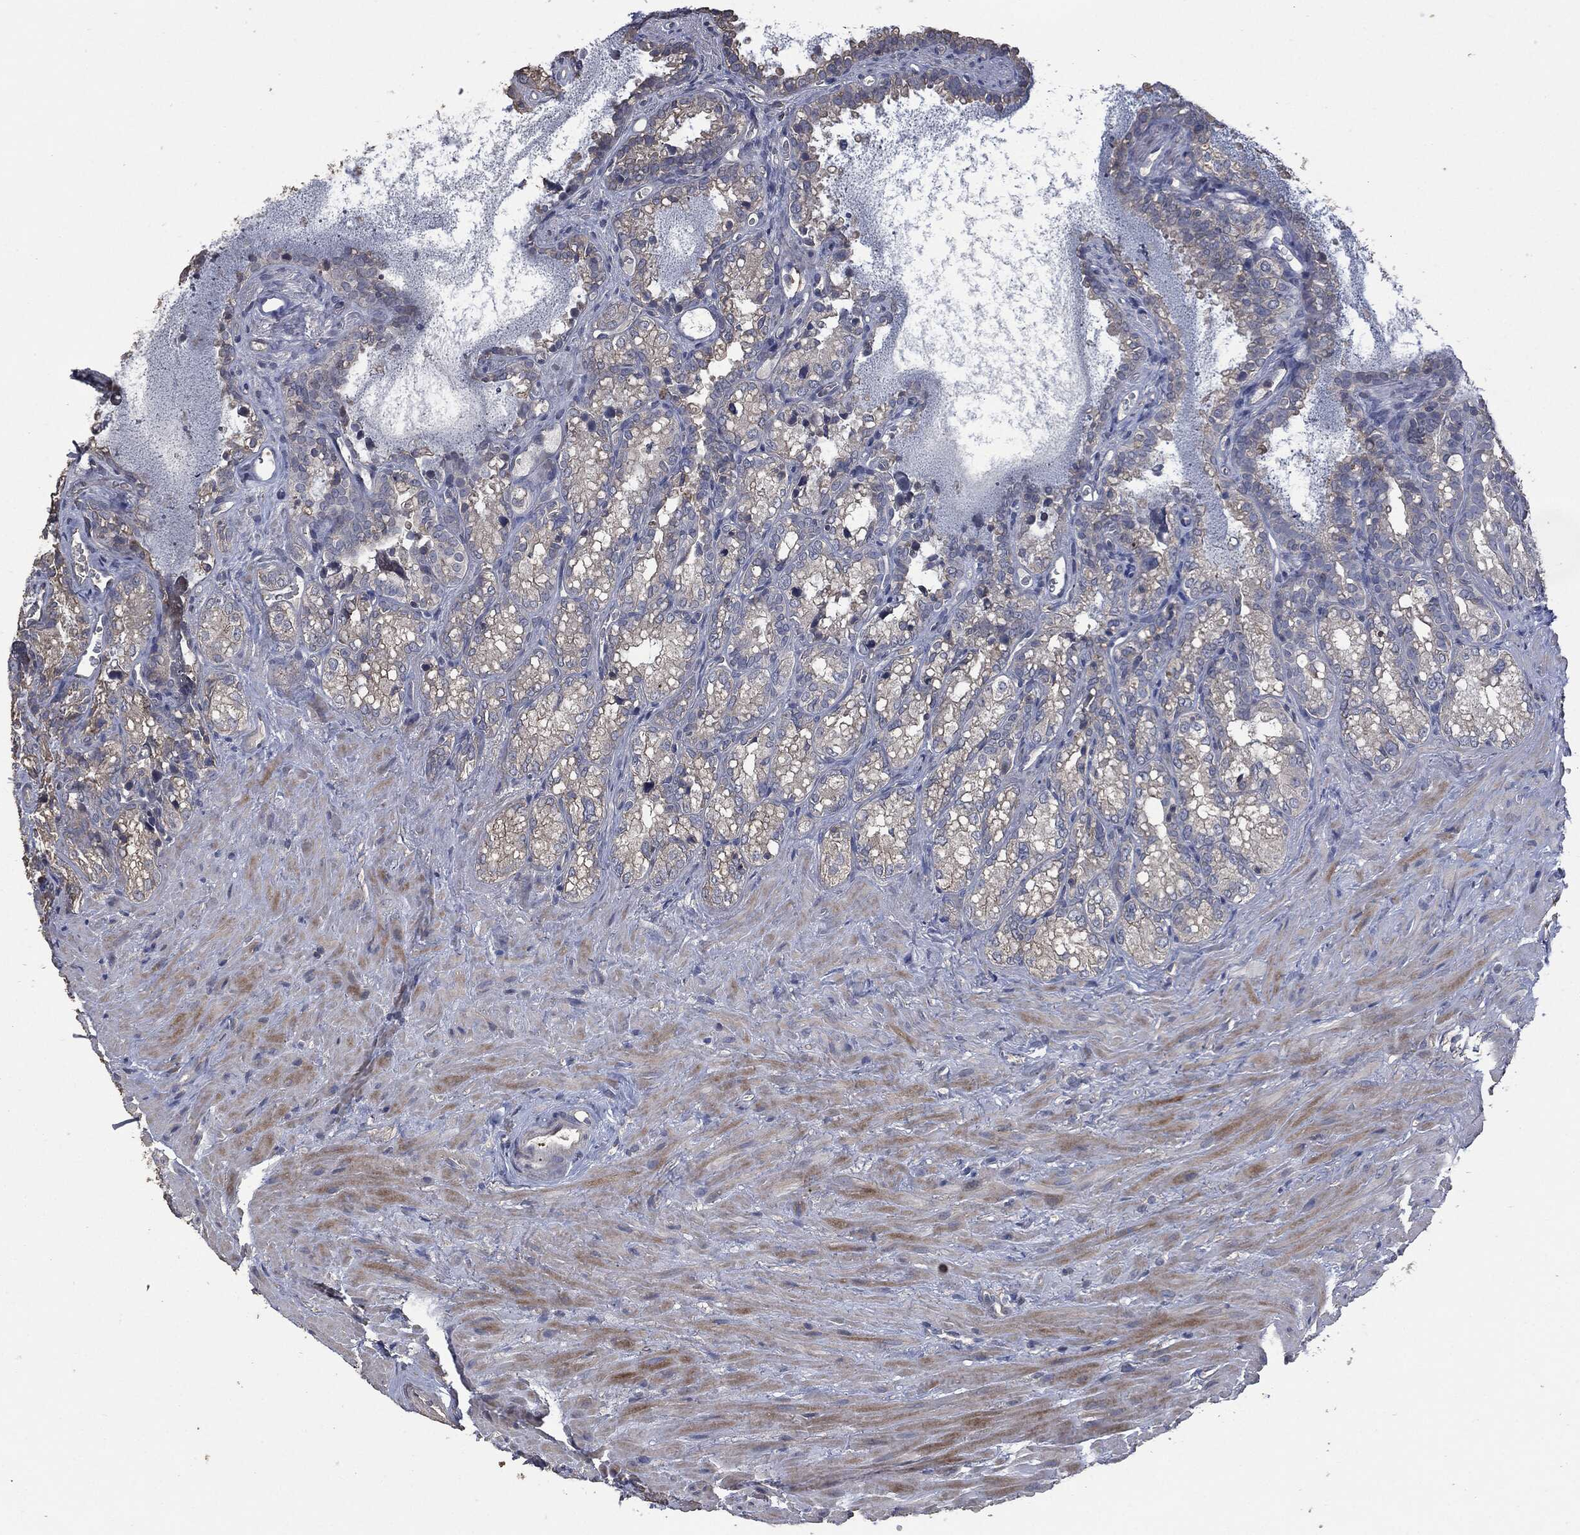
{"staining": {"intensity": "negative", "quantity": "none", "location": "none"}, "tissue": "seminal vesicle", "cell_type": "Glandular cells", "image_type": "normal", "snomed": [{"axis": "morphology", "description": "Normal tissue, NOS"}, {"axis": "topography", "description": "Seminal veicle"}], "caption": "This photomicrograph is of unremarkable seminal vesicle stained with IHC to label a protein in brown with the nuclei are counter-stained blue. There is no positivity in glandular cells.", "gene": "MSLN", "patient": {"sex": "male", "age": 68}}